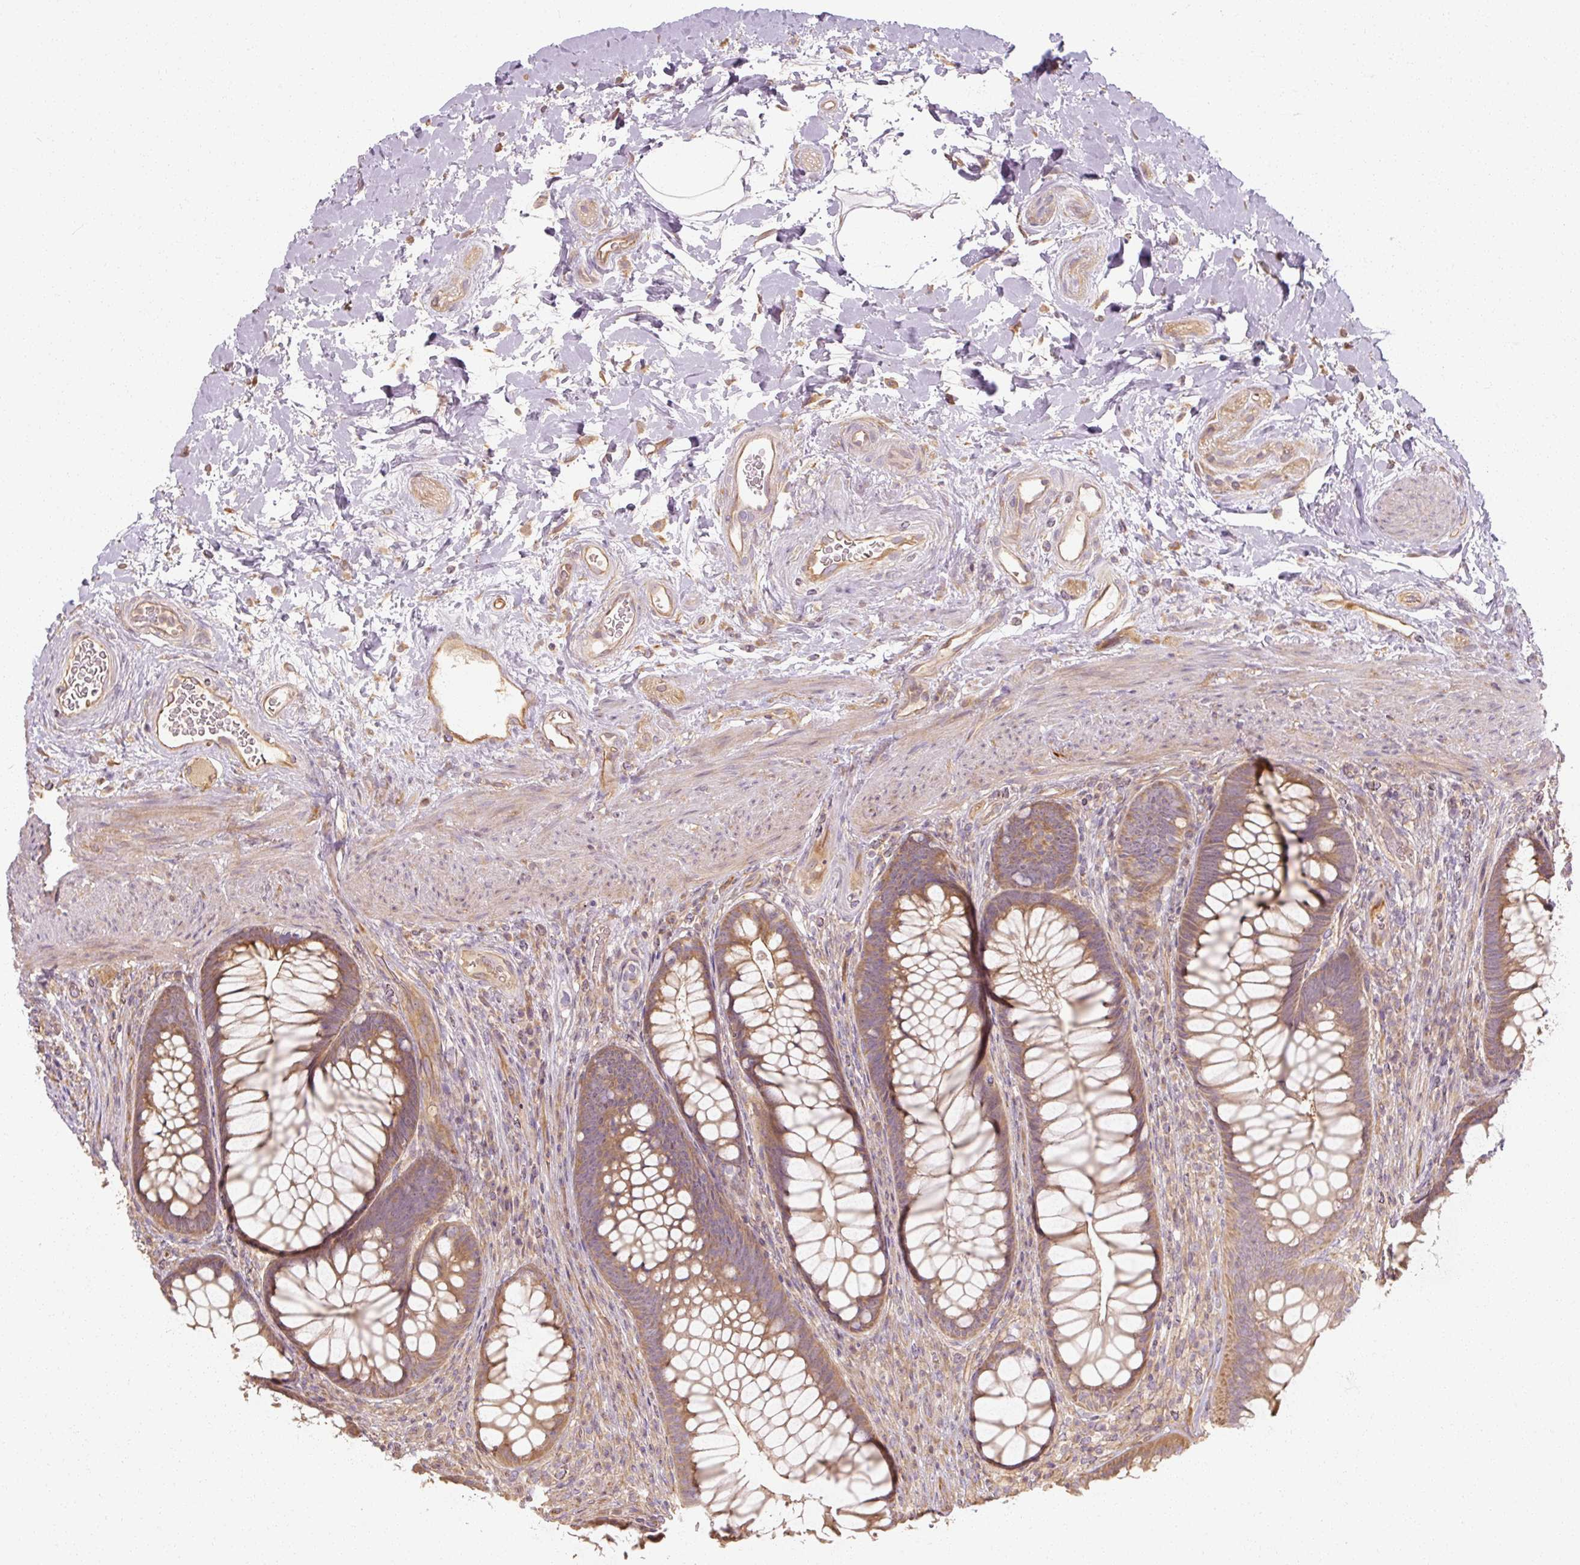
{"staining": {"intensity": "moderate", "quantity": ">75%", "location": "cytoplasmic/membranous"}, "tissue": "rectum", "cell_type": "Glandular cells", "image_type": "normal", "snomed": [{"axis": "morphology", "description": "Normal tissue, NOS"}, {"axis": "topography", "description": "Rectum"}], "caption": "Immunohistochemistry micrograph of benign rectum stained for a protein (brown), which demonstrates medium levels of moderate cytoplasmic/membranous positivity in approximately >75% of glandular cells.", "gene": "RB1CC1", "patient": {"sex": "male", "age": 53}}